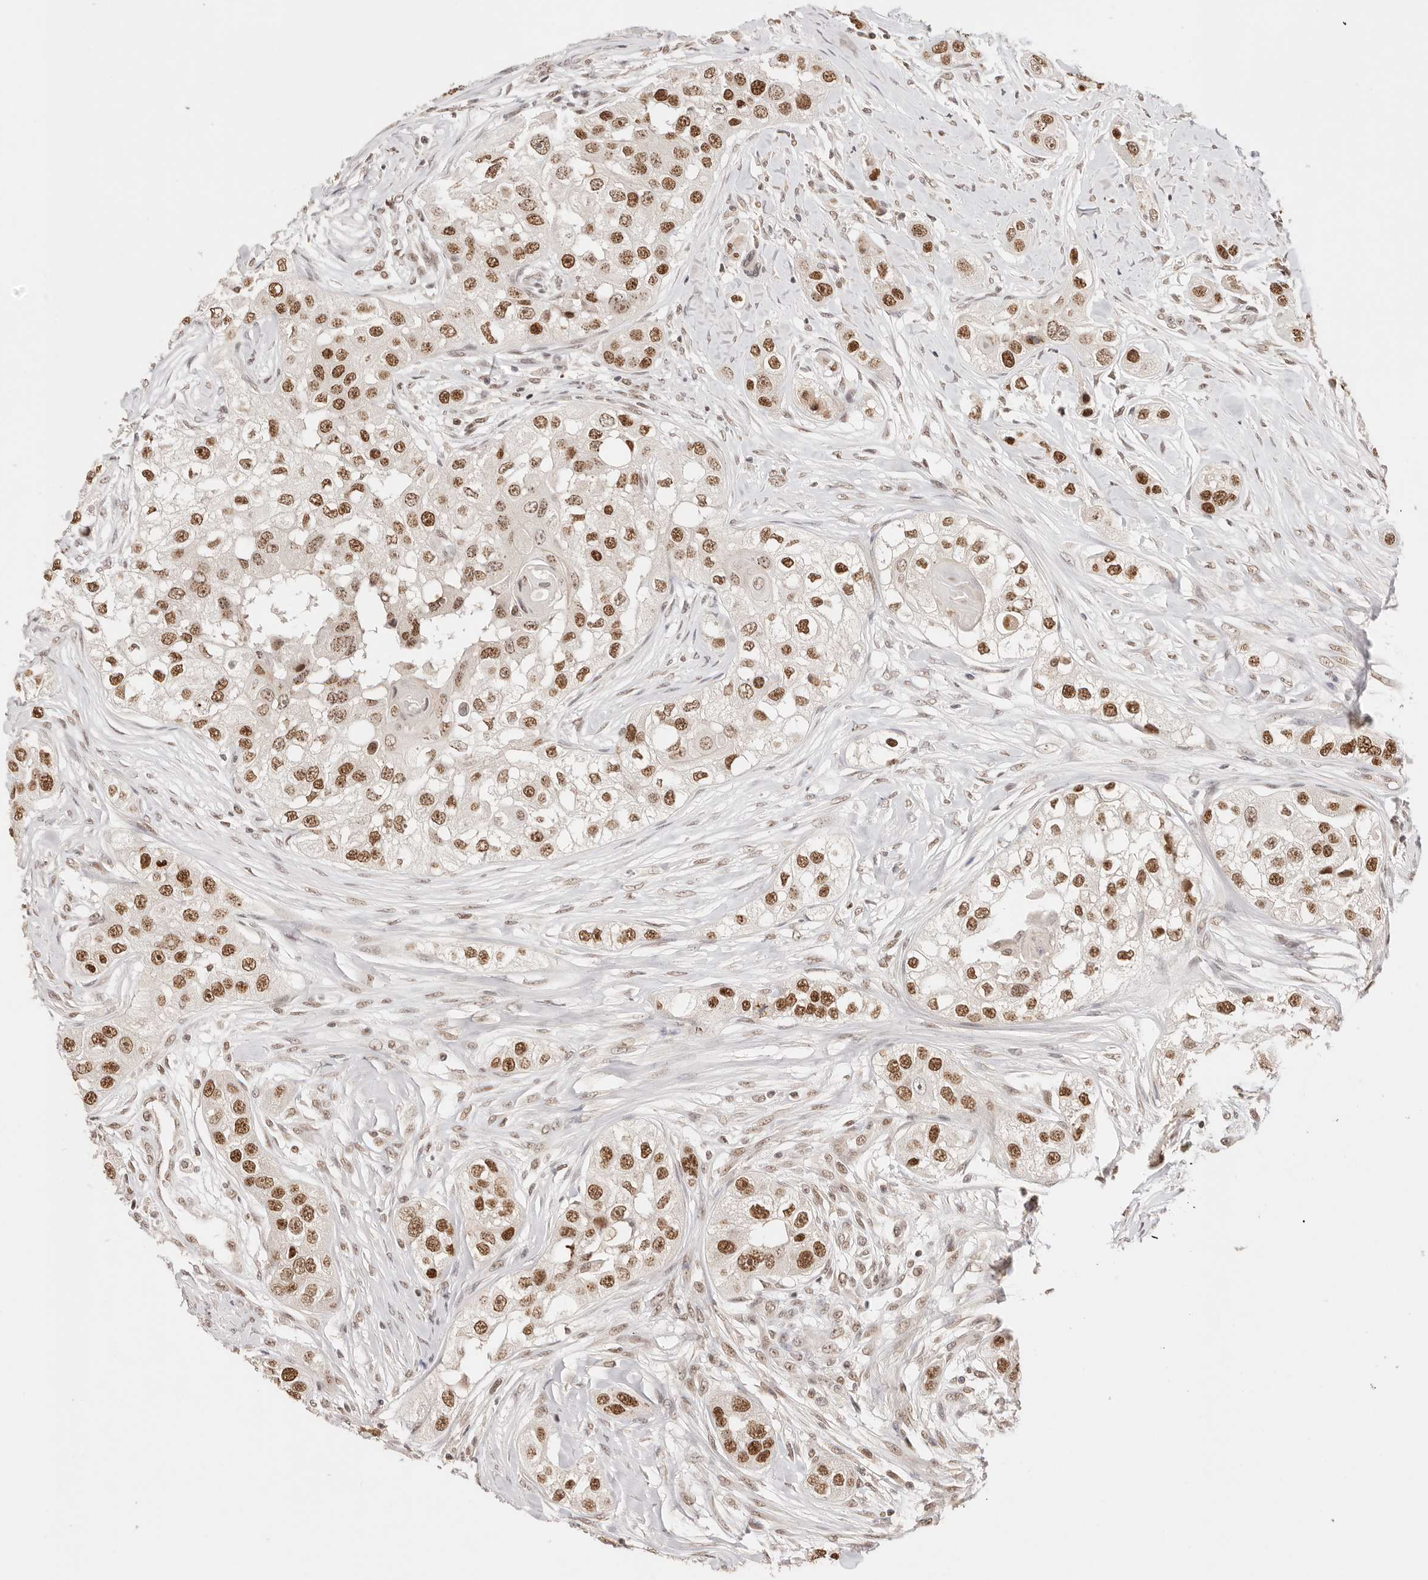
{"staining": {"intensity": "strong", "quantity": ">75%", "location": "nuclear"}, "tissue": "head and neck cancer", "cell_type": "Tumor cells", "image_type": "cancer", "snomed": [{"axis": "morphology", "description": "Normal tissue, NOS"}, {"axis": "morphology", "description": "Squamous cell carcinoma, NOS"}, {"axis": "topography", "description": "Skeletal muscle"}, {"axis": "topography", "description": "Head-Neck"}], "caption": "Squamous cell carcinoma (head and neck) stained with IHC displays strong nuclear positivity in approximately >75% of tumor cells.", "gene": "RFC3", "patient": {"sex": "male", "age": 51}}